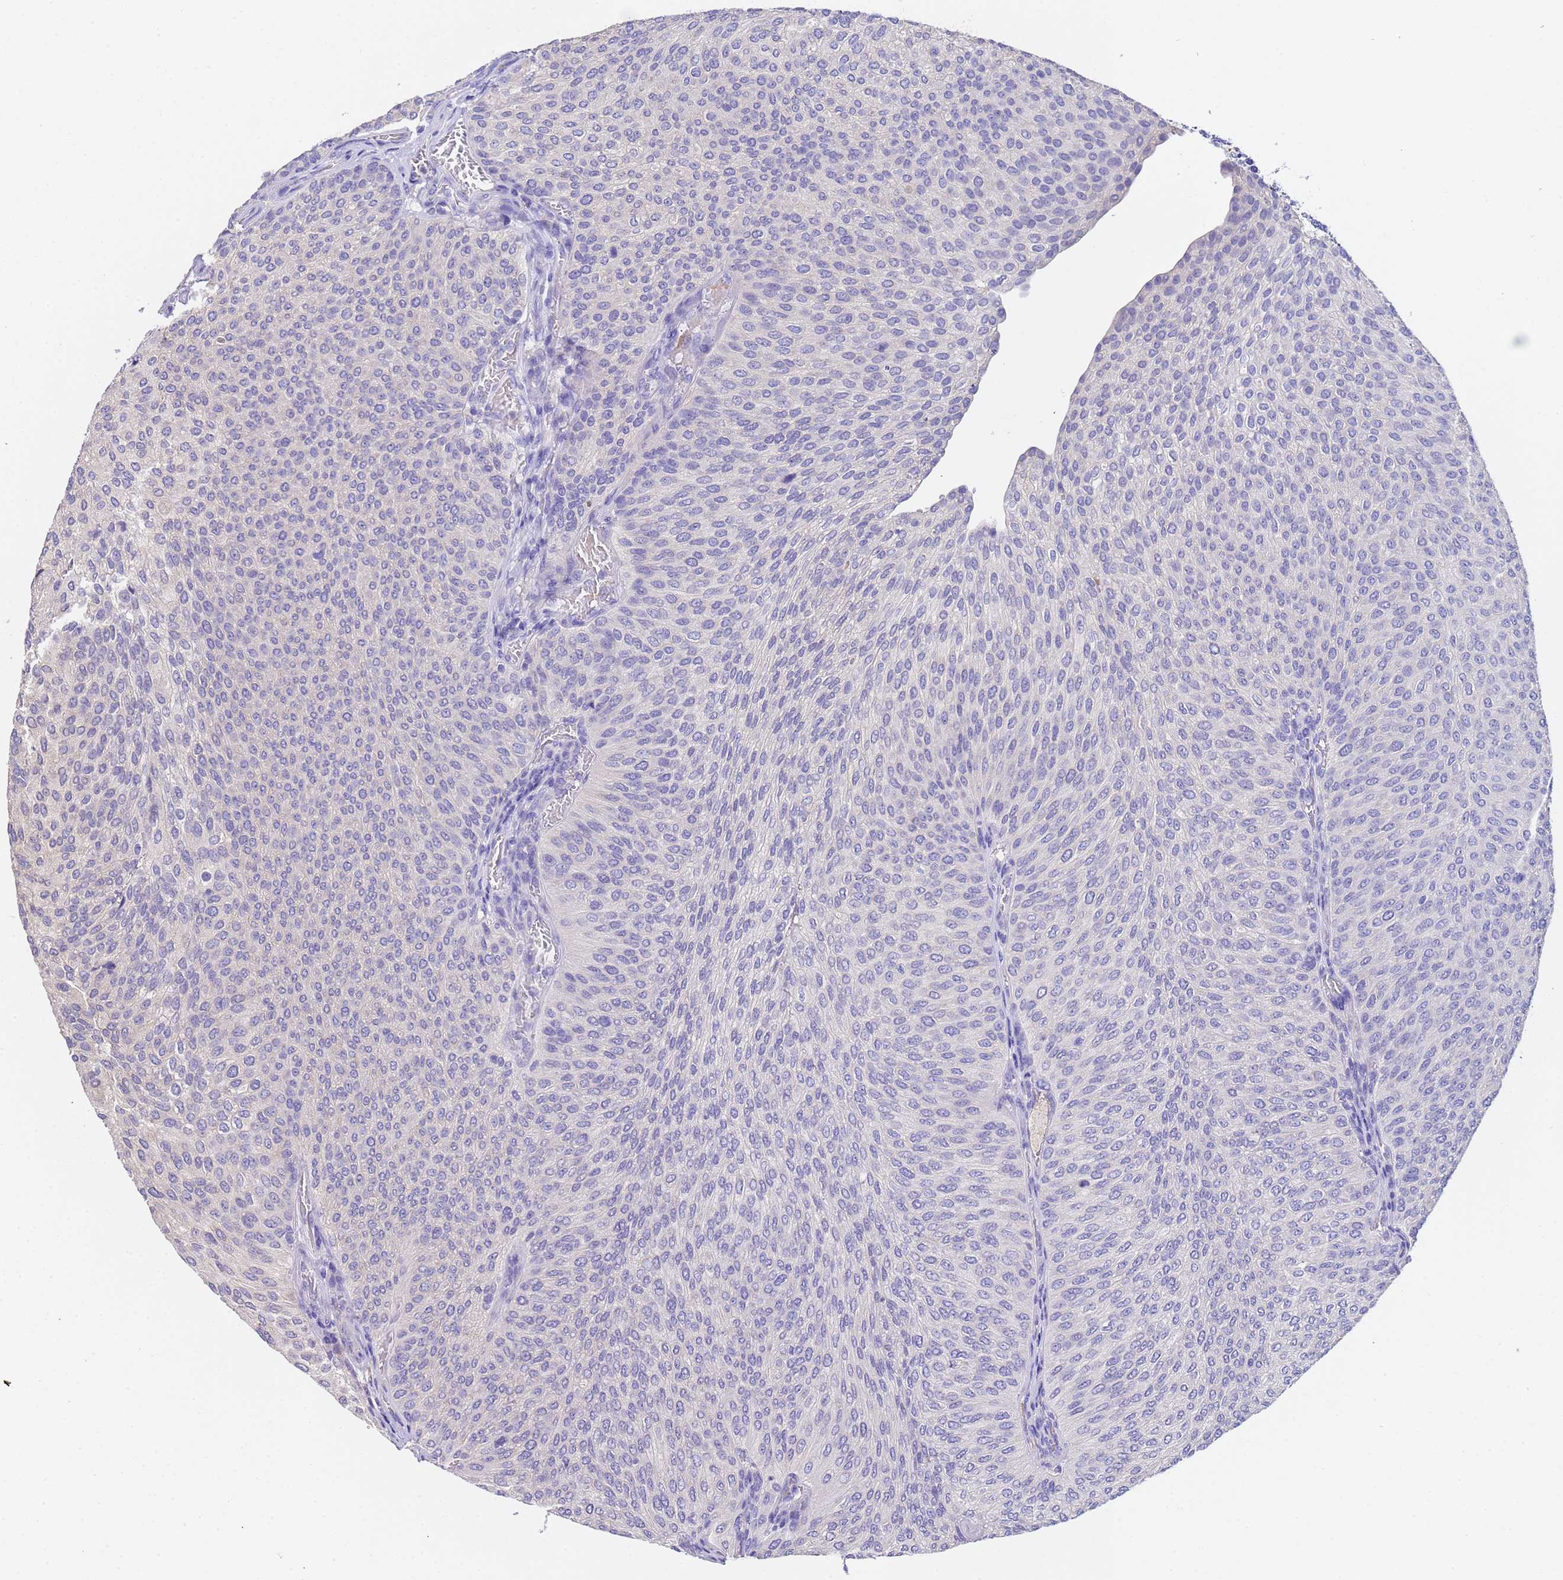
{"staining": {"intensity": "negative", "quantity": "none", "location": "none"}, "tissue": "urothelial cancer", "cell_type": "Tumor cells", "image_type": "cancer", "snomed": [{"axis": "morphology", "description": "Urothelial carcinoma, High grade"}, {"axis": "topography", "description": "Urinary bladder"}], "caption": "Urothelial cancer was stained to show a protein in brown. There is no significant expression in tumor cells. (DAB (3,3'-diaminobenzidine) IHC, high magnification).", "gene": "SLC24A3", "patient": {"sex": "female", "age": 79}}